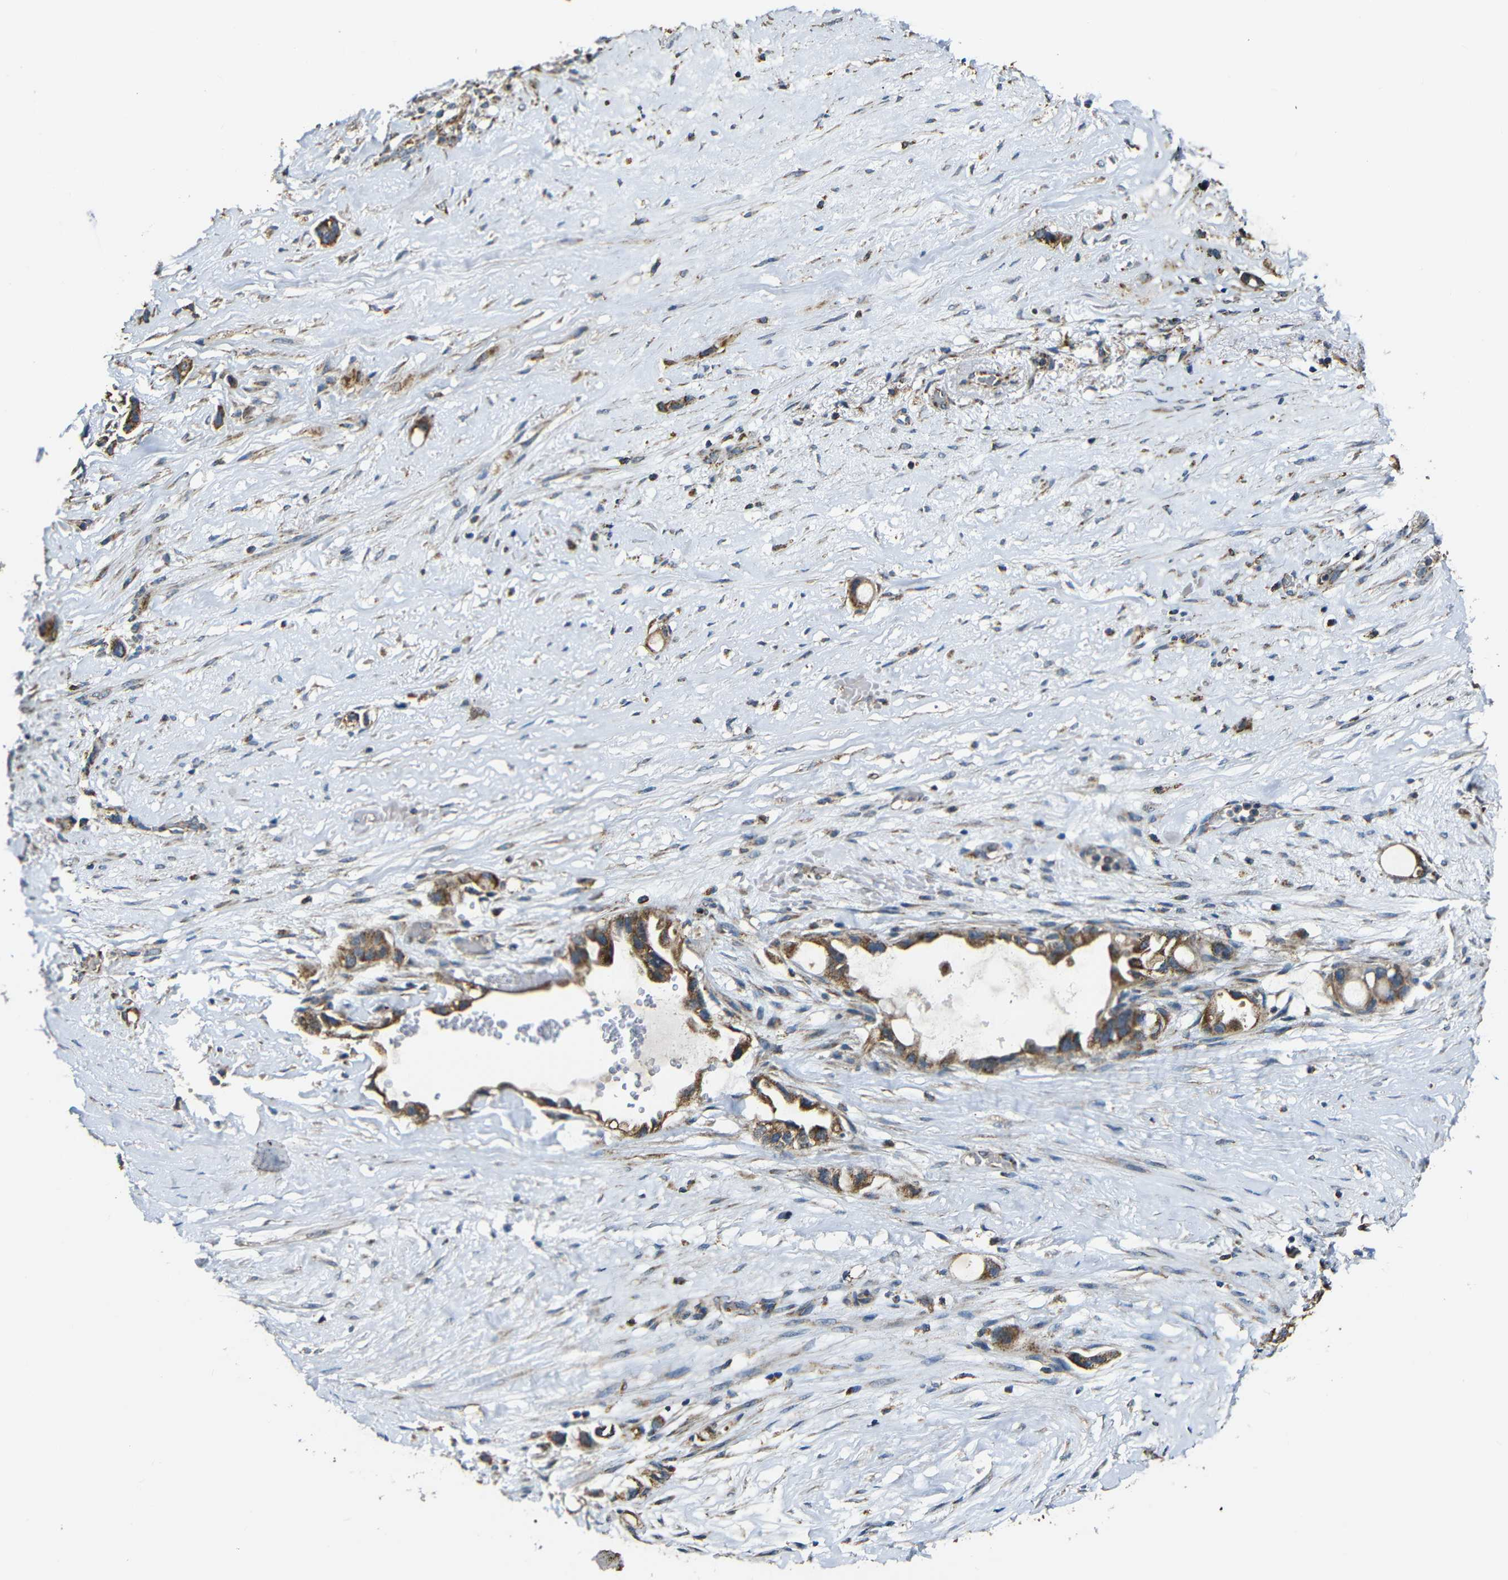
{"staining": {"intensity": "moderate", "quantity": ">75%", "location": "cytoplasmic/membranous"}, "tissue": "liver cancer", "cell_type": "Tumor cells", "image_type": "cancer", "snomed": [{"axis": "morphology", "description": "Cholangiocarcinoma"}, {"axis": "topography", "description": "Liver"}], "caption": "Liver cancer (cholangiocarcinoma) stained with immunohistochemistry exhibits moderate cytoplasmic/membranous expression in about >75% of tumor cells.", "gene": "NR3C2", "patient": {"sex": "female", "age": 65}}